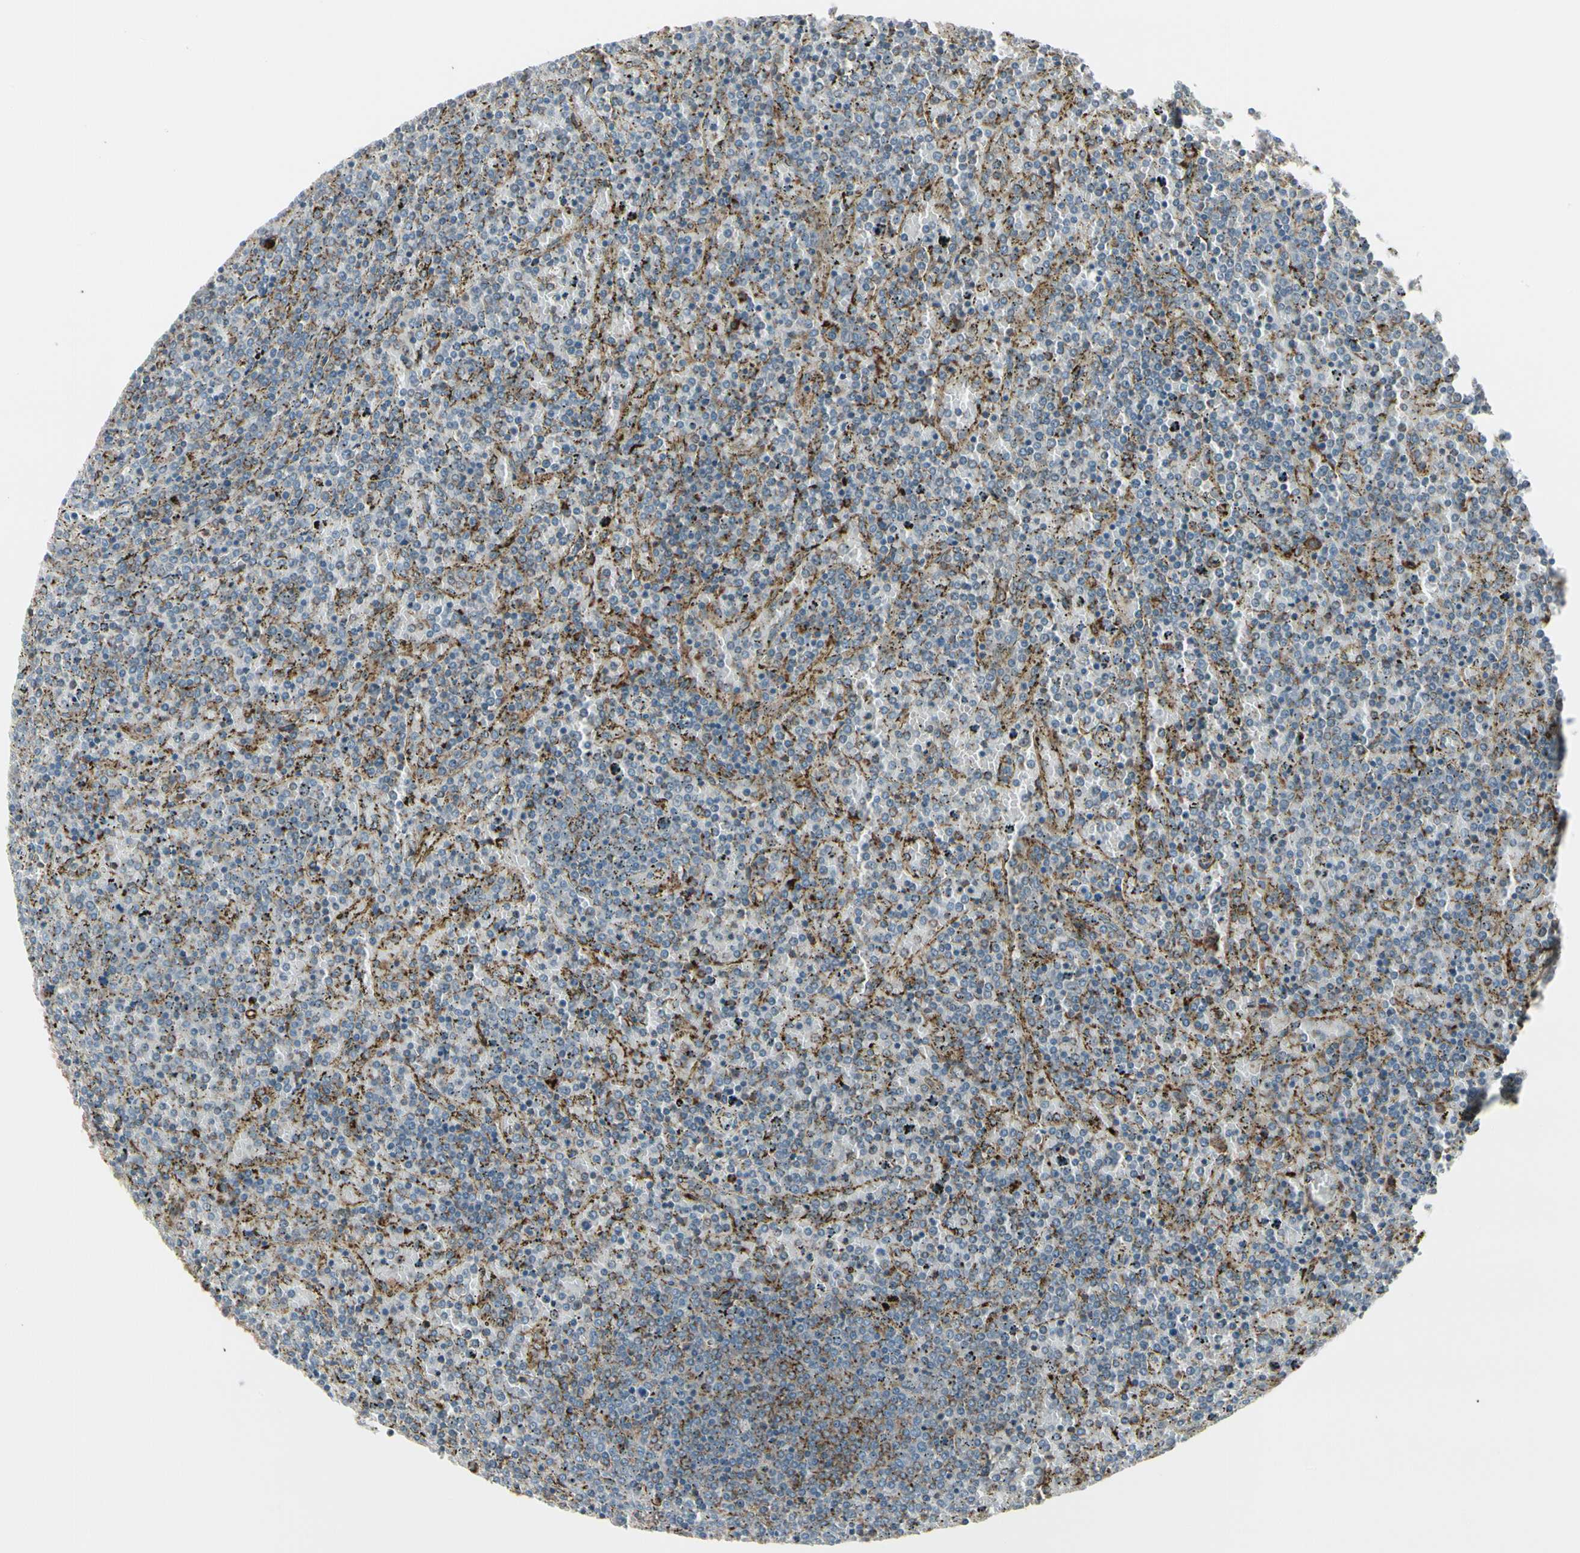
{"staining": {"intensity": "strong", "quantity": "<25%", "location": "cytoplasmic/membranous"}, "tissue": "lymphoma", "cell_type": "Tumor cells", "image_type": "cancer", "snomed": [{"axis": "morphology", "description": "Malignant lymphoma, non-Hodgkin's type, Low grade"}, {"axis": "topography", "description": "Spleen"}], "caption": "Immunohistochemical staining of human malignant lymphoma, non-Hodgkin's type (low-grade) shows medium levels of strong cytoplasmic/membranous staining in about <25% of tumor cells. (DAB (3,3'-diaminobenzidine) IHC, brown staining for protein, blue staining for nuclei).", "gene": "ATP6V1B2", "patient": {"sex": "female", "age": 77}}